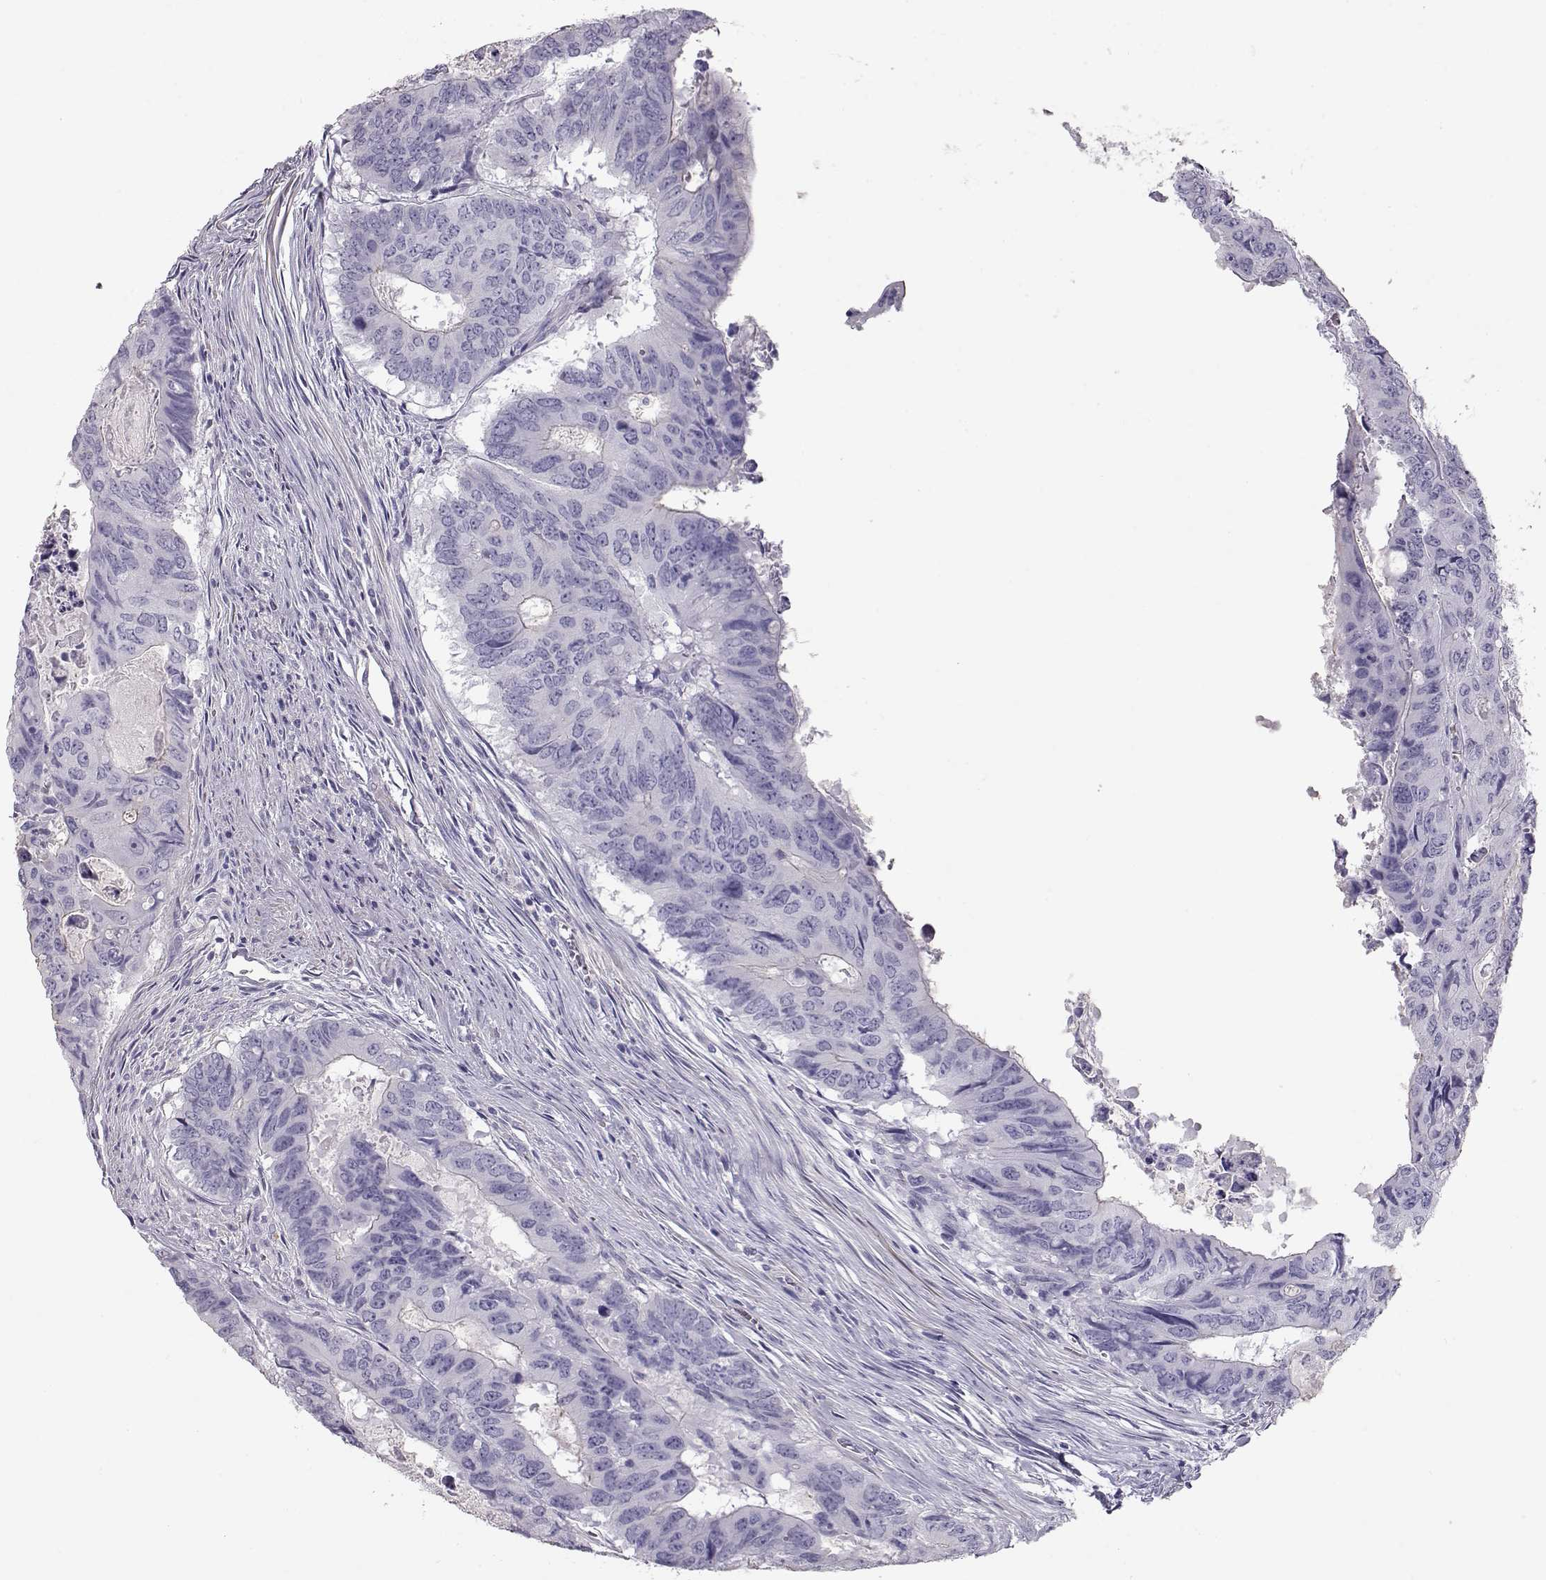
{"staining": {"intensity": "negative", "quantity": "none", "location": "none"}, "tissue": "colorectal cancer", "cell_type": "Tumor cells", "image_type": "cancer", "snomed": [{"axis": "morphology", "description": "Adenocarcinoma, NOS"}, {"axis": "topography", "description": "Colon"}], "caption": "An image of human adenocarcinoma (colorectal) is negative for staining in tumor cells.", "gene": "SLITRK3", "patient": {"sex": "male", "age": 79}}